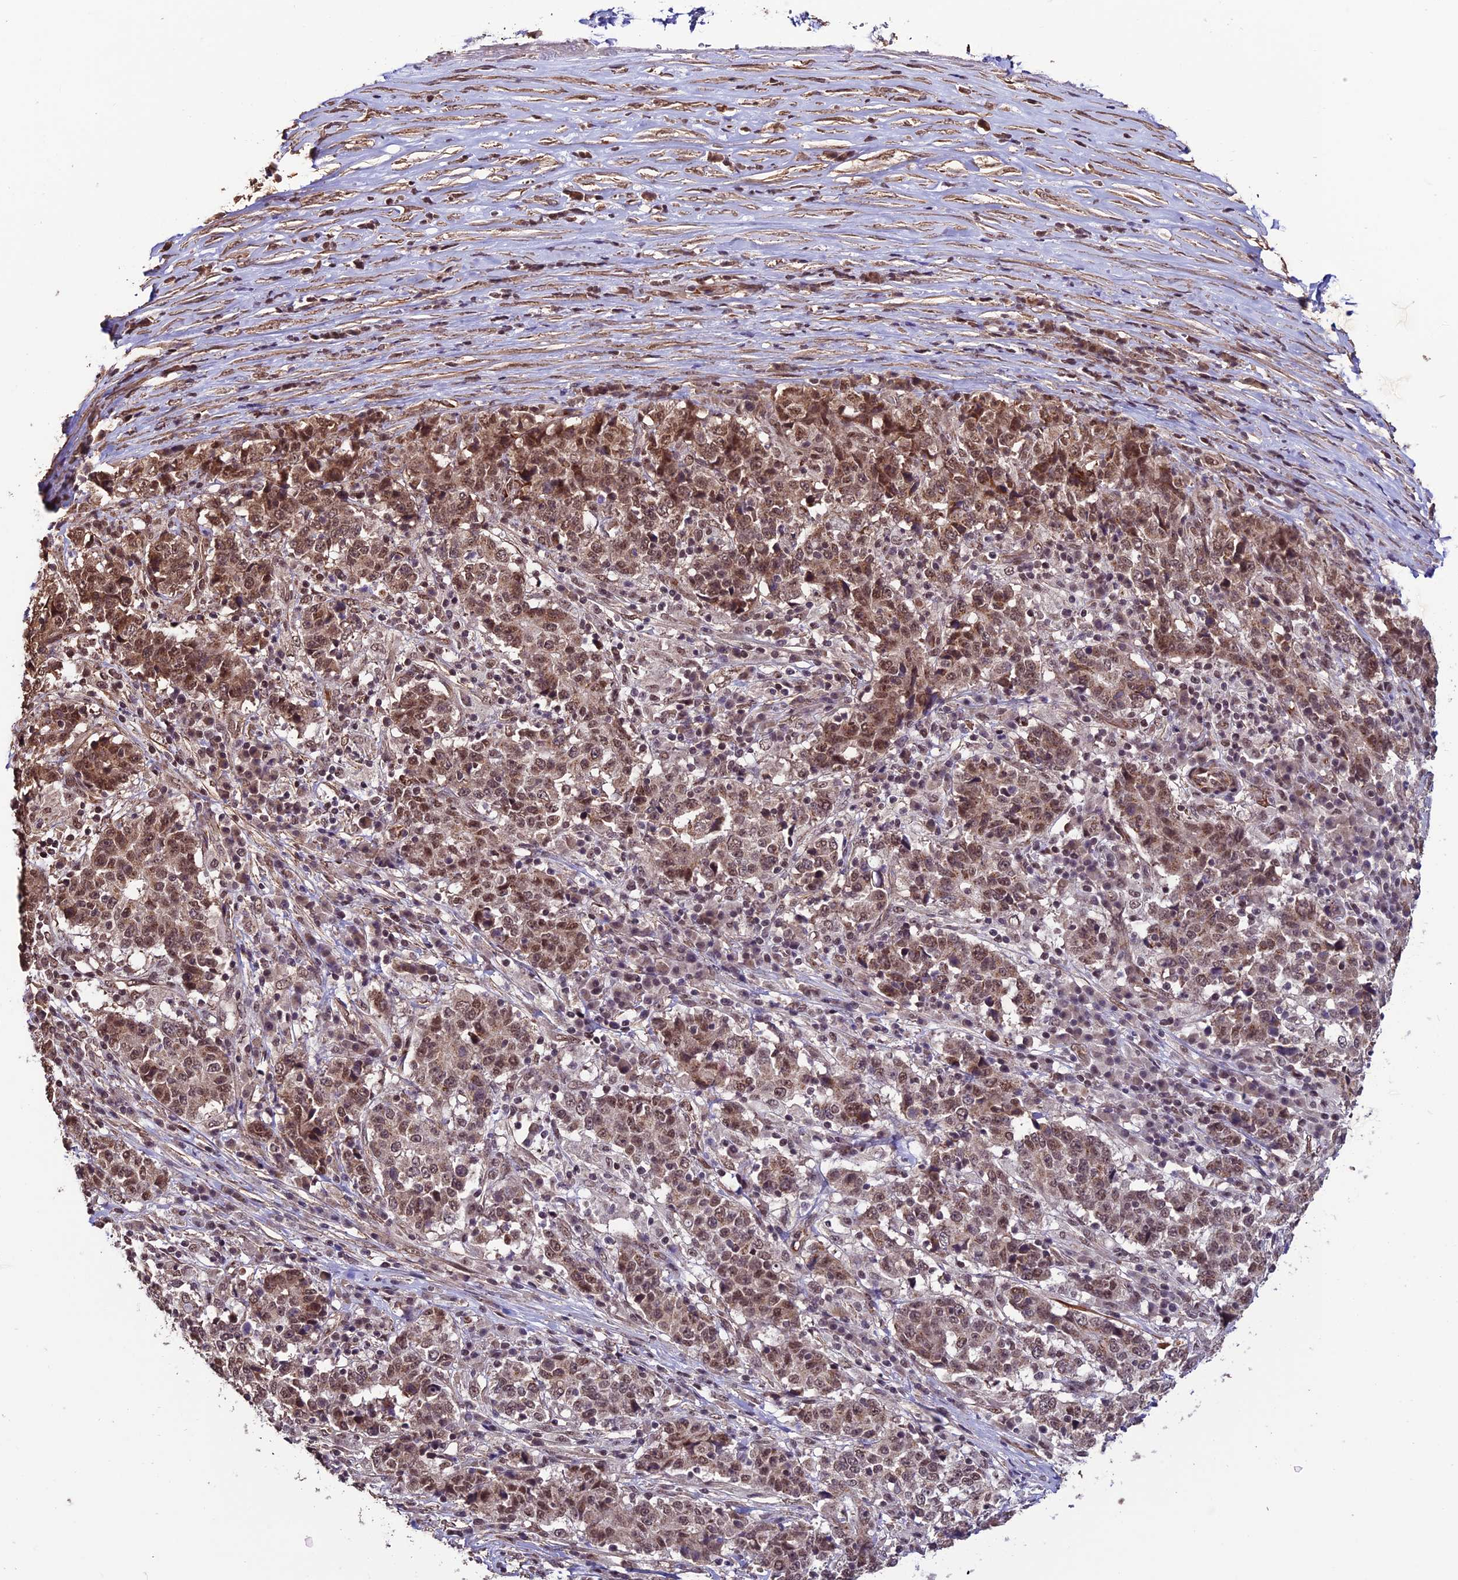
{"staining": {"intensity": "moderate", "quantity": ">75%", "location": "nuclear"}, "tissue": "stomach cancer", "cell_type": "Tumor cells", "image_type": "cancer", "snomed": [{"axis": "morphology", "description": "Adenocarcinoma, NOS"}, {"axis": "topography", "description": "Stomach"}], "caption": "A medium amount of moderate nuclear expression is appreciated in approximately >75% of tumor cells in stomach cancer (adenocarcinoma) tissue. The staining is performed using DAB brown chromogen to label protein expression. The nuclei are counter-stained blue using hematoxylin.", "gene": "CABIN1", "patient": {"sex": "male", "age": 59}}